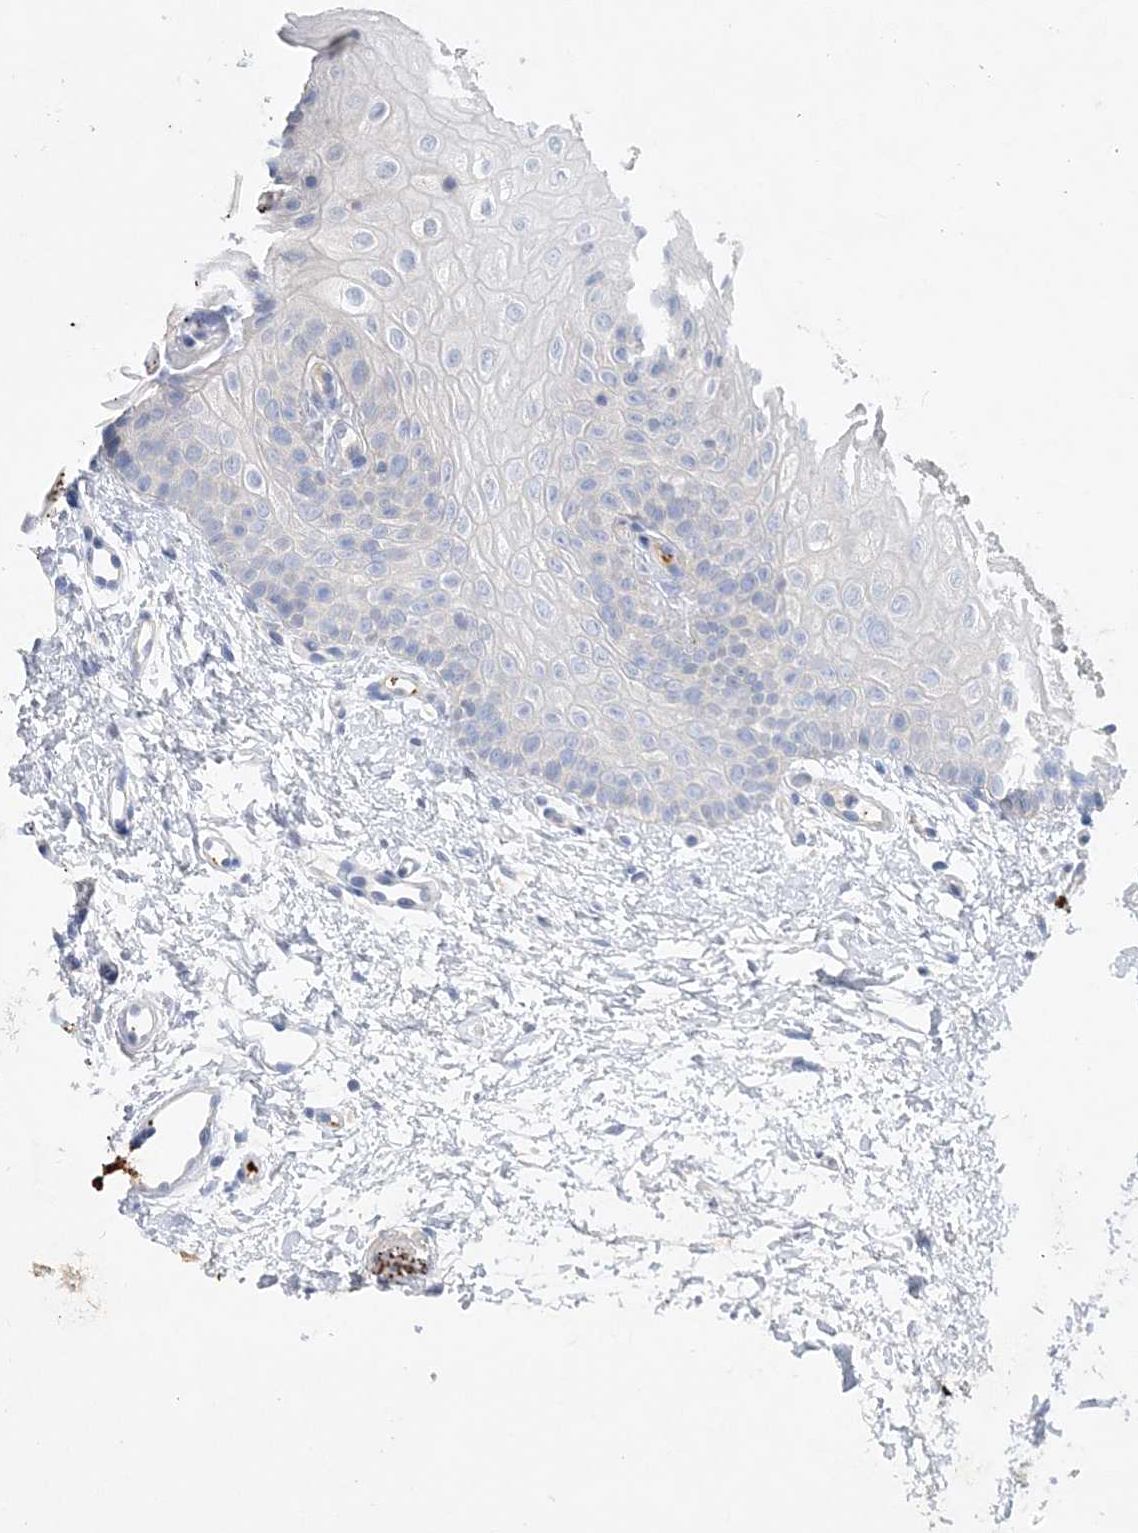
{"staining": {"intensity": "negative", "quantity": "none", "location": "none"}, "tissue": "oral mucosa", "cell_type": "Squamous epithelial cells", "image_type": "normal", "snomed": [{"axis": "morphology", "description": "Normal tissue, NOS"}, {"axis": "topography", "description": "Oral tissue"}], "caption": "Image shows no significant protein staining in squamous epithelial cells of benign oral mucosa. (DAB (3,3'-diaminobenzidine) IHC visualized using brightfield microscopy, high magnification).", "gene": "ADCK2", "patient": {"sex": "female", "age": 68}}